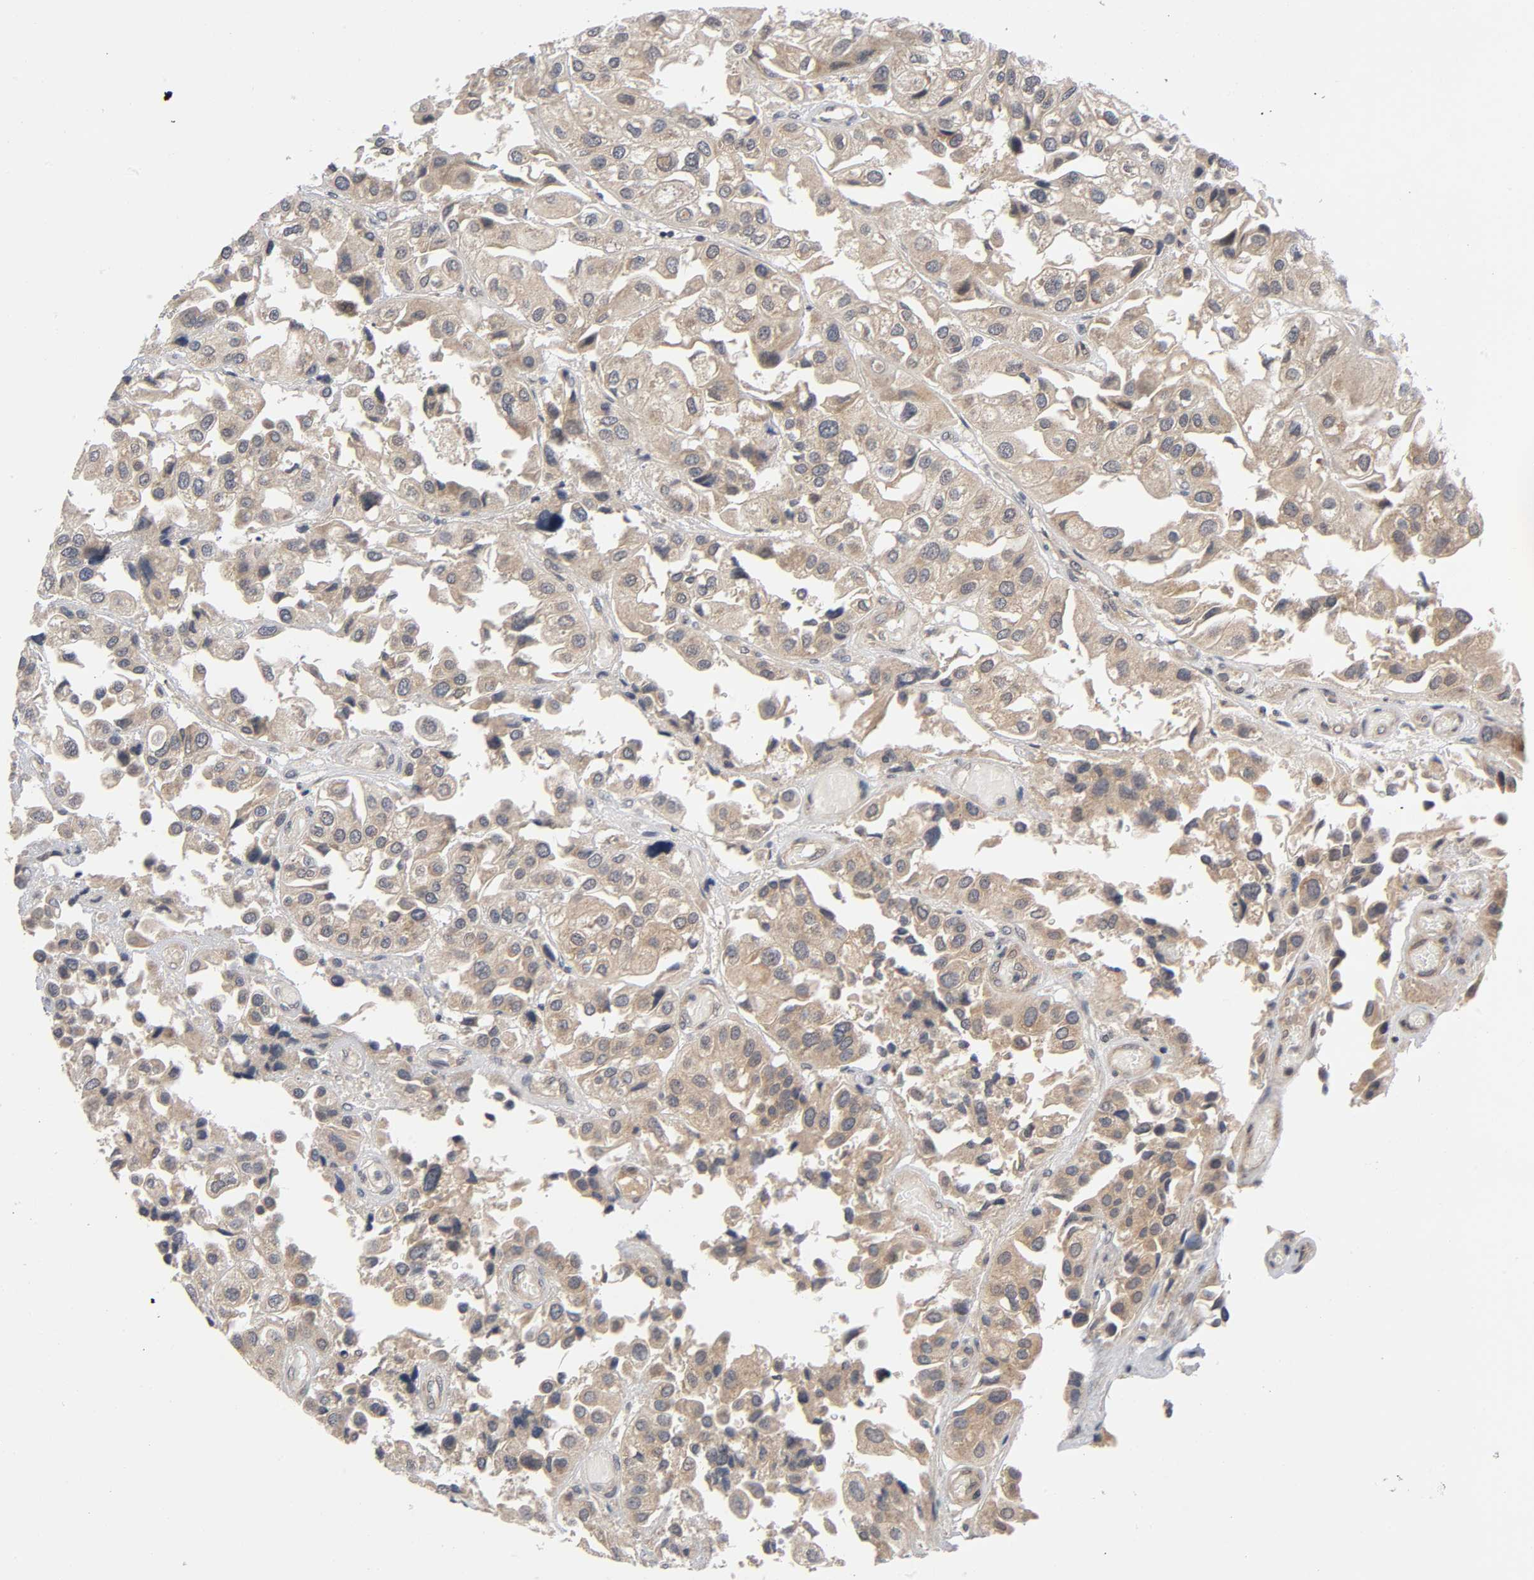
{"staining": {"intensity": "moderate", "quantity": ">75%", "location": "cytoplasmic/membranous"}, "tissue": "urothelial cancer", "cell_type": "Tumor cells", "image_type": "cancer", "snomed": [{"axis": "morphology", "description": "Urothelial carcinoma, High grade"}, {"axis": "topography", "description": "Urinary bladder"}], "caption": "This image displays IHC staining of high-grade urothelial carcinoma, with medium moderate cytoplasmic/membranous staining in approximately >75% of tumor cells.", "gene": "MAPK8", "patient": {"sex": "female", "age": 64}}